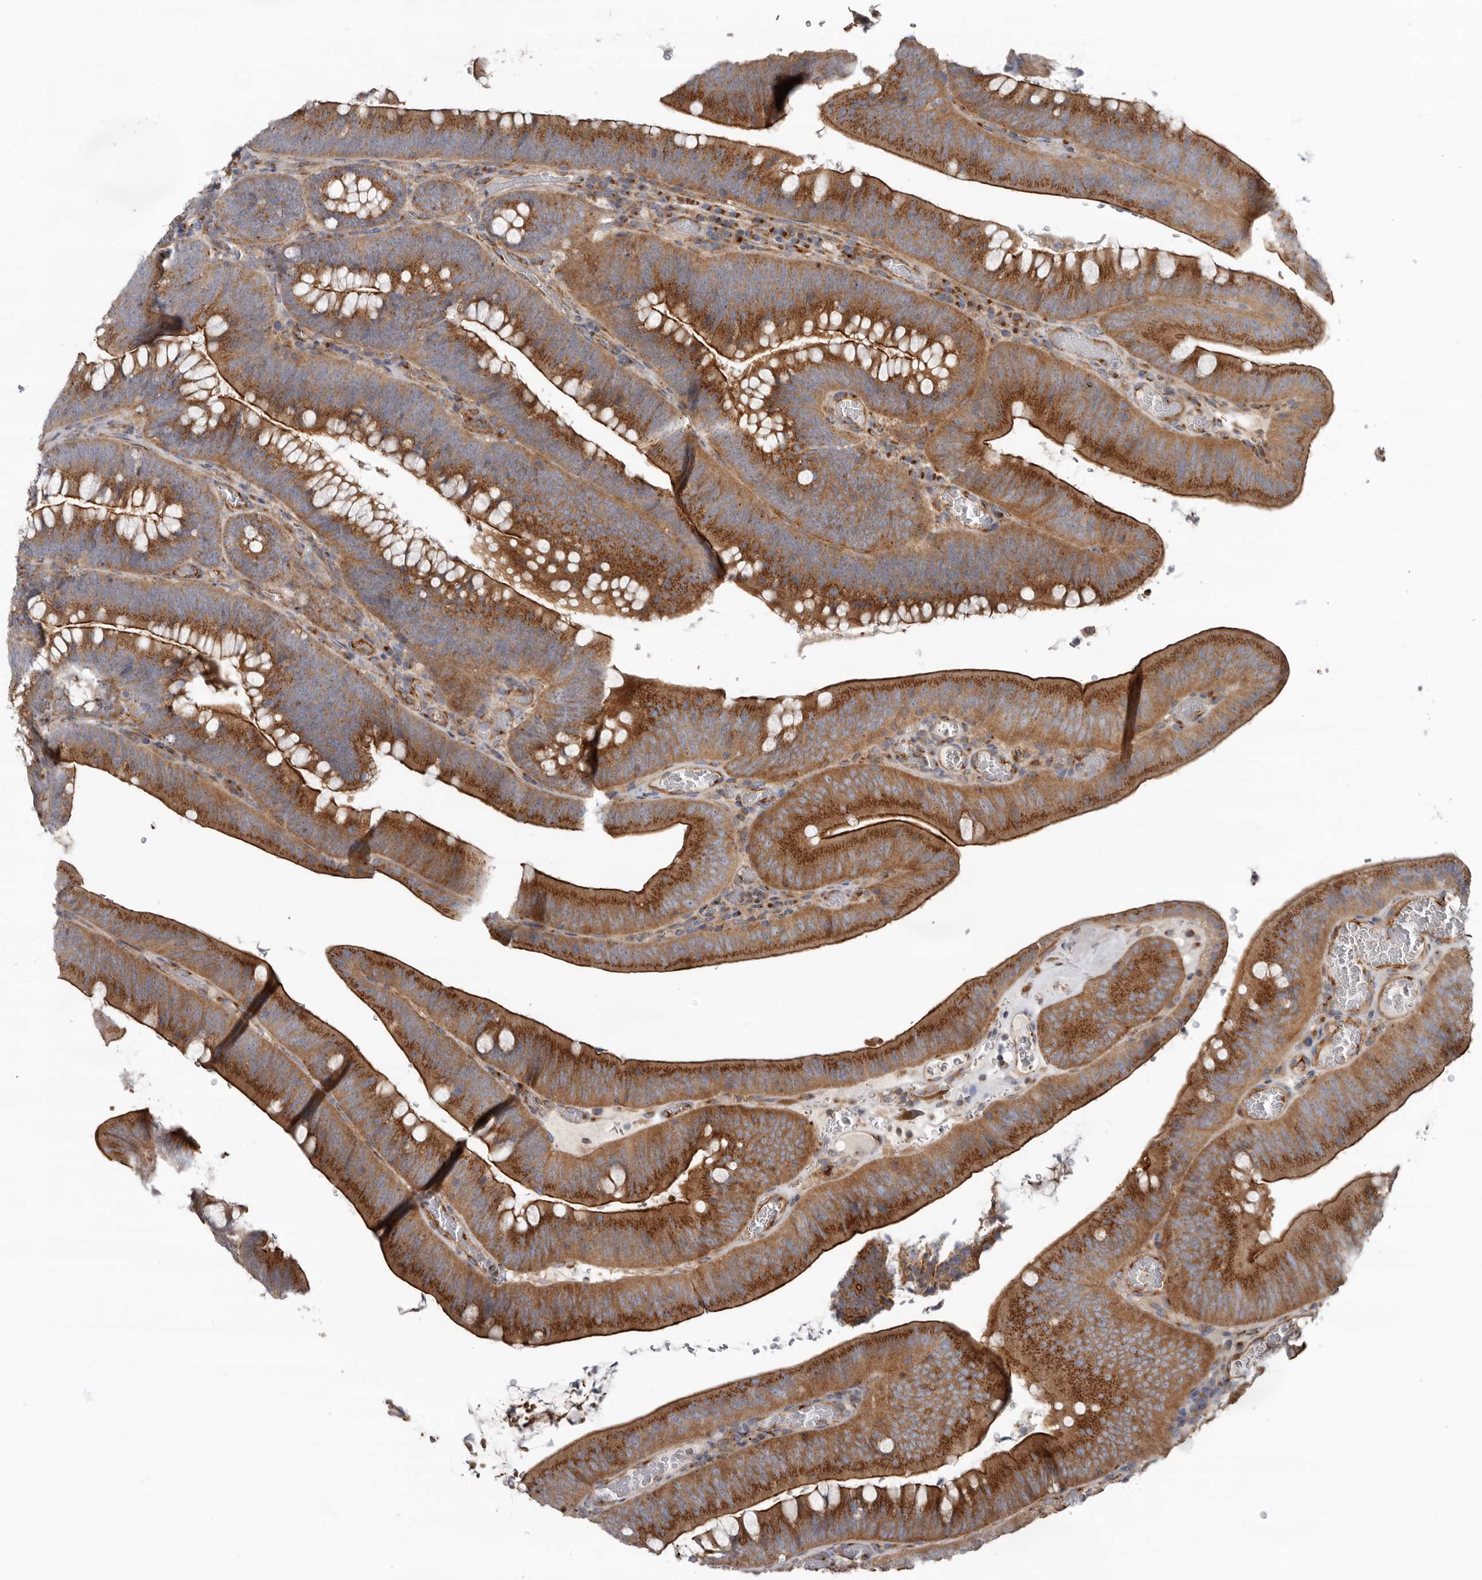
{"staining": {"intensity": "strong", "quantity": ">75%", "location": "cytoplasmic/membranous"}, "tissue": "colorectal cancer", "cell_type": "Tumor cells", "image_type": "cancer", "snomed": [{"axis": "morphology", "description": "Normal tissue, NOS"}, {"axis": "topography", "description": "Colon"}], "caption": "Human colorectal cancer stained with a protein marker shows strong staining in tumor cells.", "gene": "LUZP1", "patient": {"sex": "female", "age": 82}}